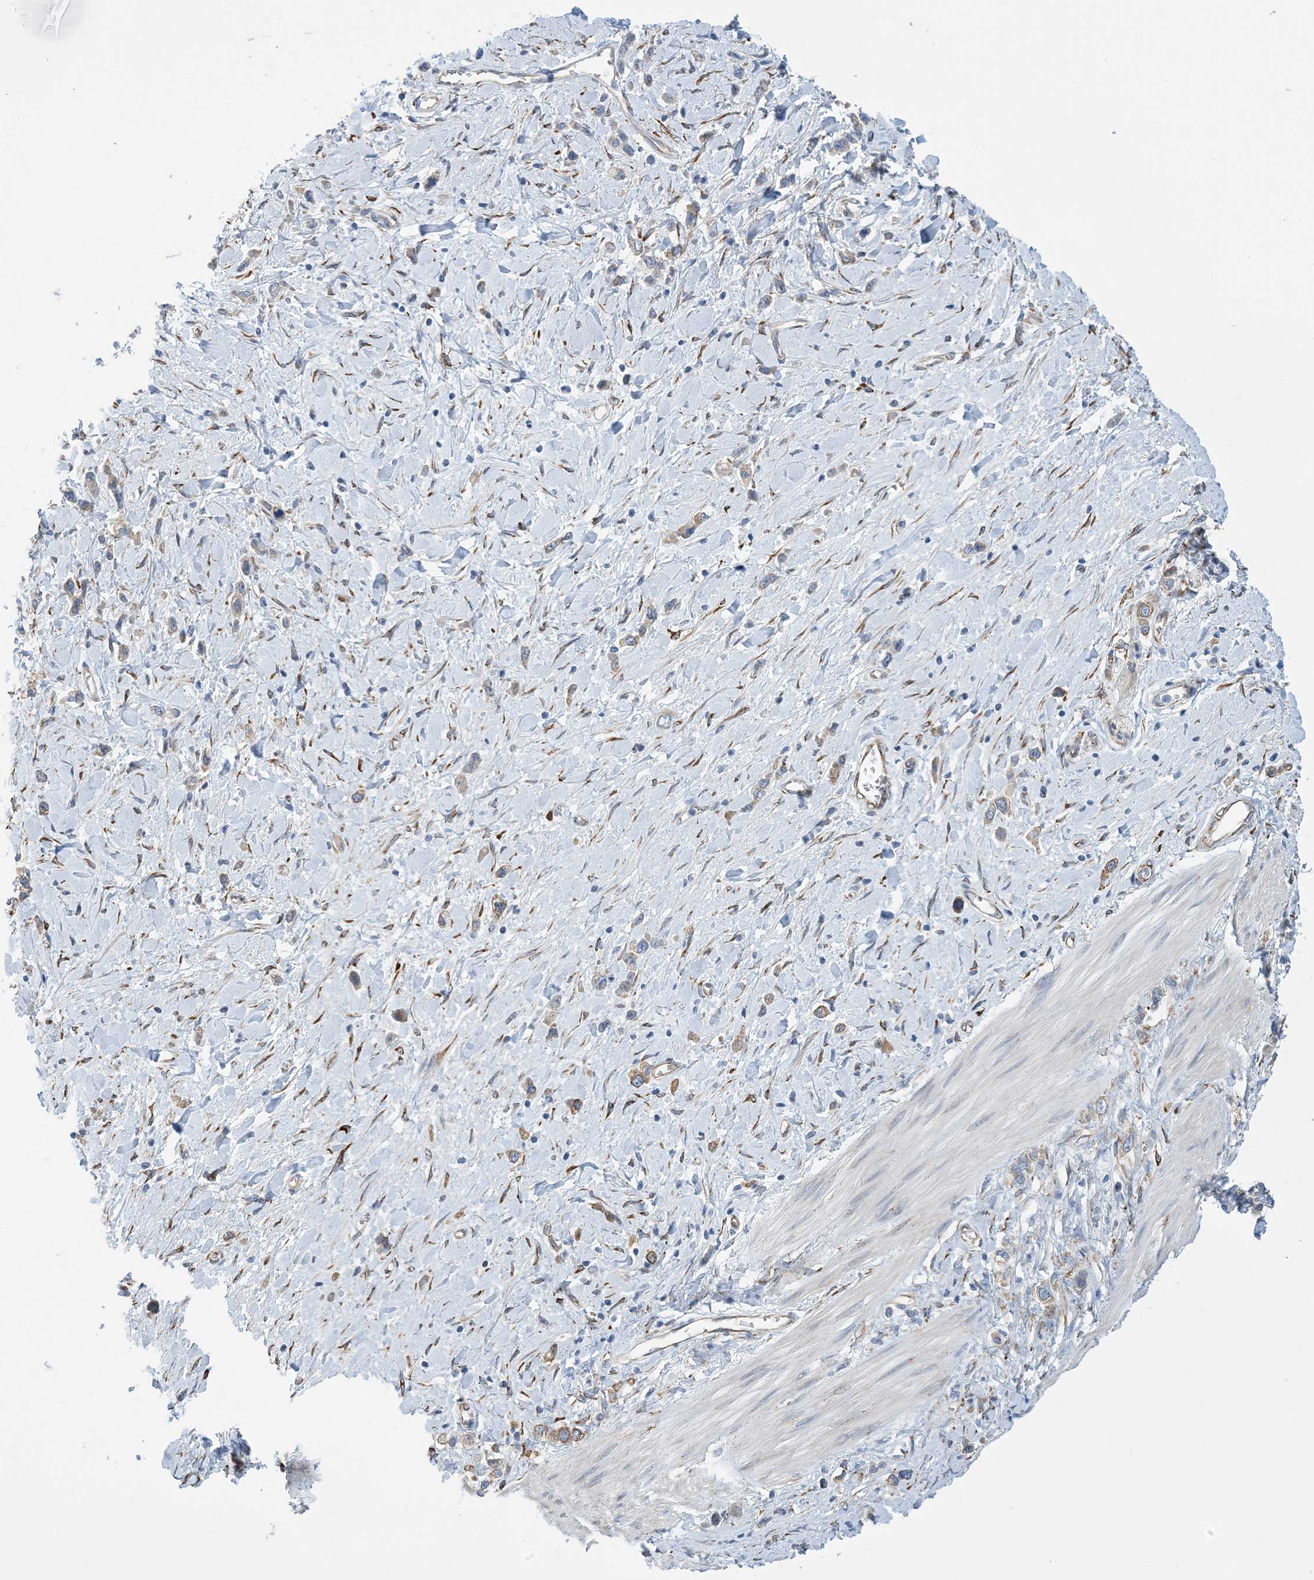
{"staining": {"intensity": "weak", "quantity": "25%-75%", "location": "cytoplasmic/membranous"}, "tissue": "stomach cancer", "cell_type": "Tumor cells", "image_type": "cancer", "snomed": [{"axis": "morphology", "description": "Normal tissue, NOS"}, {"axis": "morphology", "description": "Adenocarcinoma, NOS"}, {"axis": "topography", "description": "Stomach, upper"}, {"axis": "topography", "description": "Stomach"}], "caption": "Brown immunohistochemical staining in human stomach cancer (adenocarcinoma) reveals weak cytoplasmic/membranous expression in approximately 25%-75% of tumor cells. The staining is performed using DAB (3,3'-diaminobenzidine) brown chromogen to label protein expression. The nuclei are counter-stained blue using hematoxylin.", "gene": "CCDC14", "patient": {"sex": "female", "age": 65}}